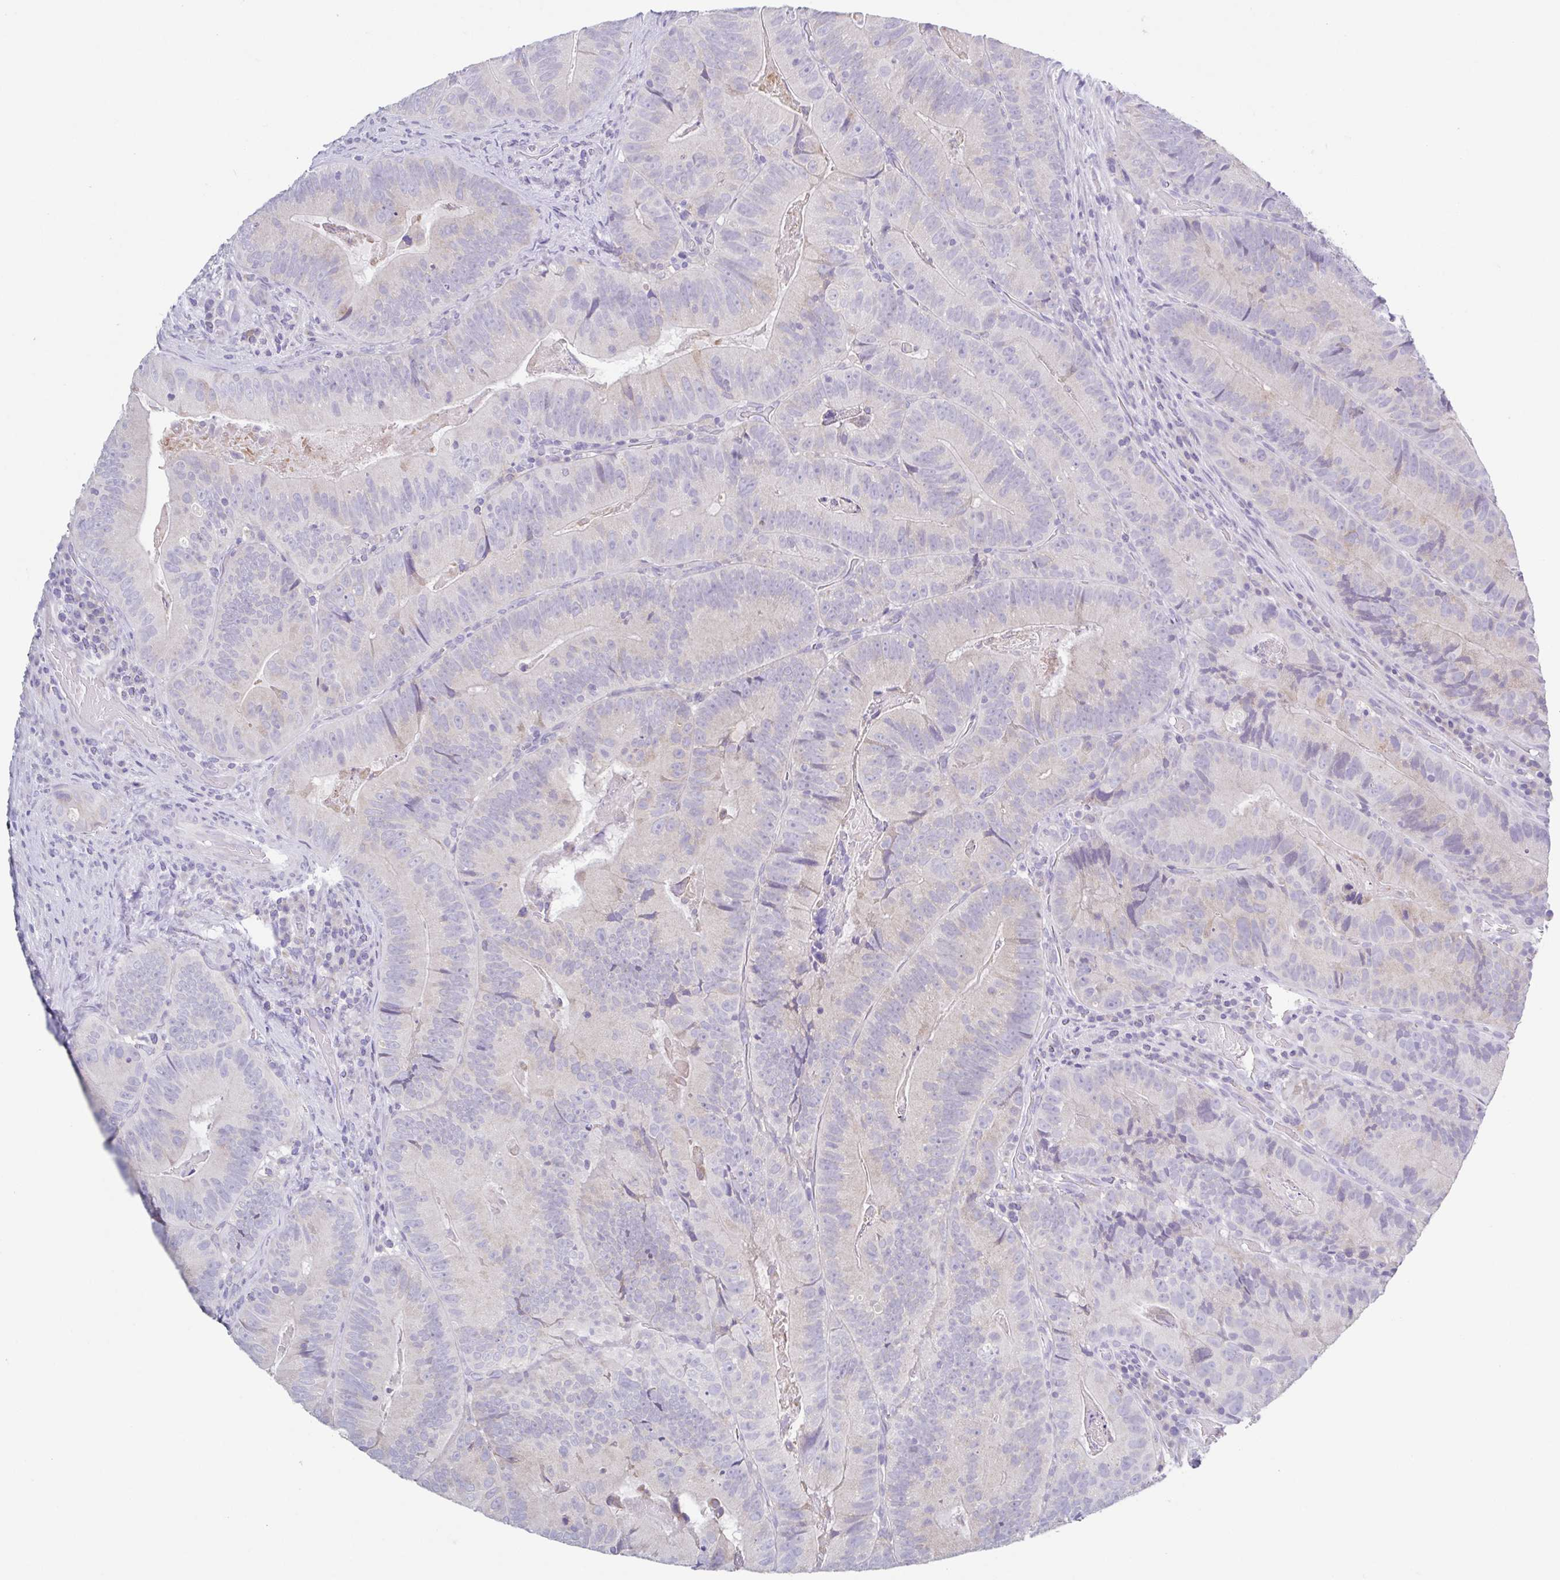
{"staining": {"intensity": "negative", "quantity": "none", "location": "none"}, "tissue": "colorectal cancer", "cell_type": "Tumor cells", "image_type": "cancer", "snomed": [{"axis": "morphology", "description": "Adenocarcinoma, NOS"}, {"axis": "topography", "description": "Colon"}], "caption": "Immunohistochemistry (IHC) of human colorectal cancer exhibits no staining in tumor cells.", "gene": "RDH11", "patient": {"sex": "female", "age": 86}}